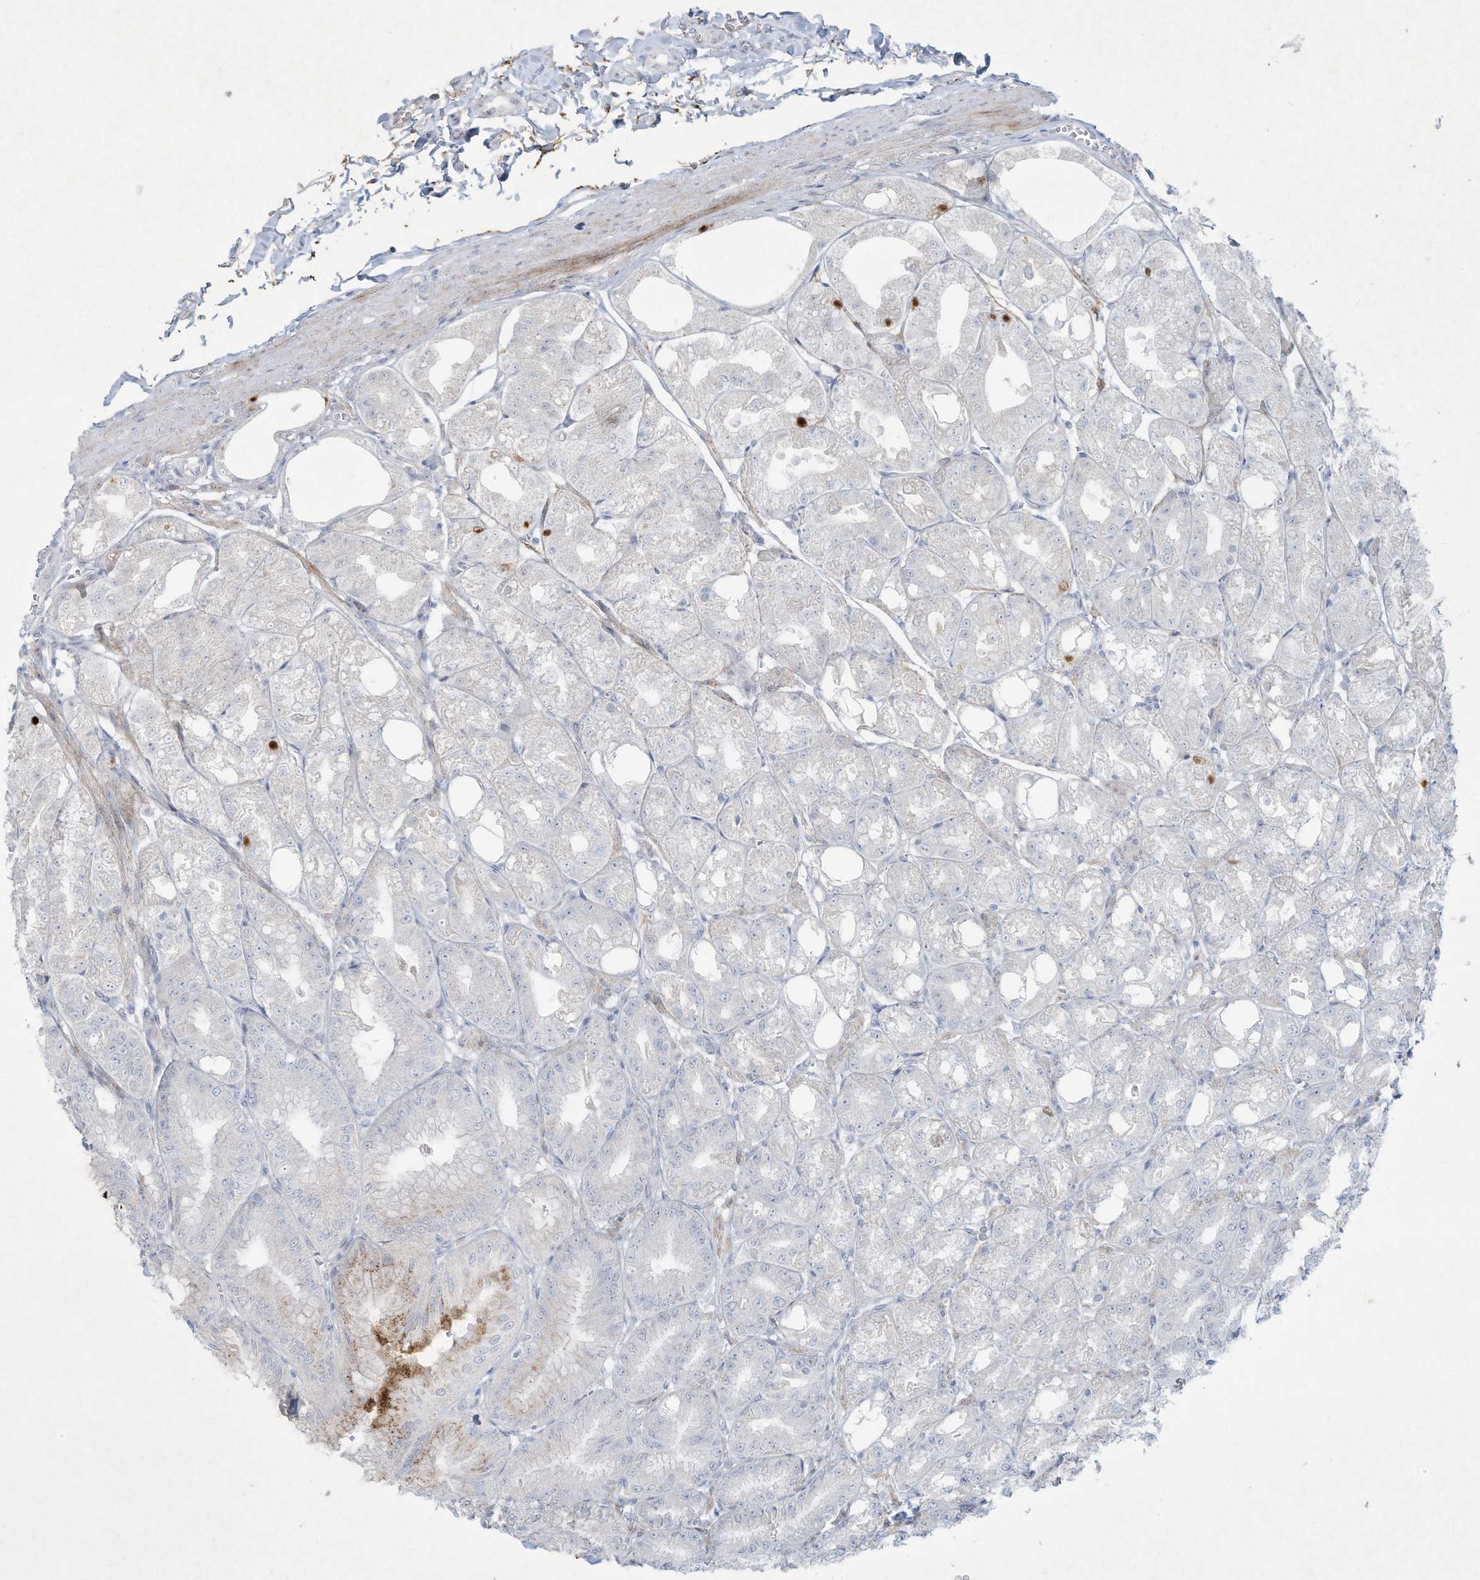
{"staining": {"intensity": "strong", "quantity": "<25%", "location": "cytoplasmic/membranous,nuclear"}, "tissue": "stomach", "cell_type": "Glandular cells", "image_type": "normal", "snomed": [{"axis": "morphology", "description": "Normal tissue, NOS"}, {"axis": "topography", "description": "Stomach, lower"}], "caption": "The immunohistochemical stain highlights strong cytoplasmic/membranous,nuclear positivity in glandular cells of unremarkable stomach.", "gene": "PAX6", "patient": {"sex": "male", "age": 71}}